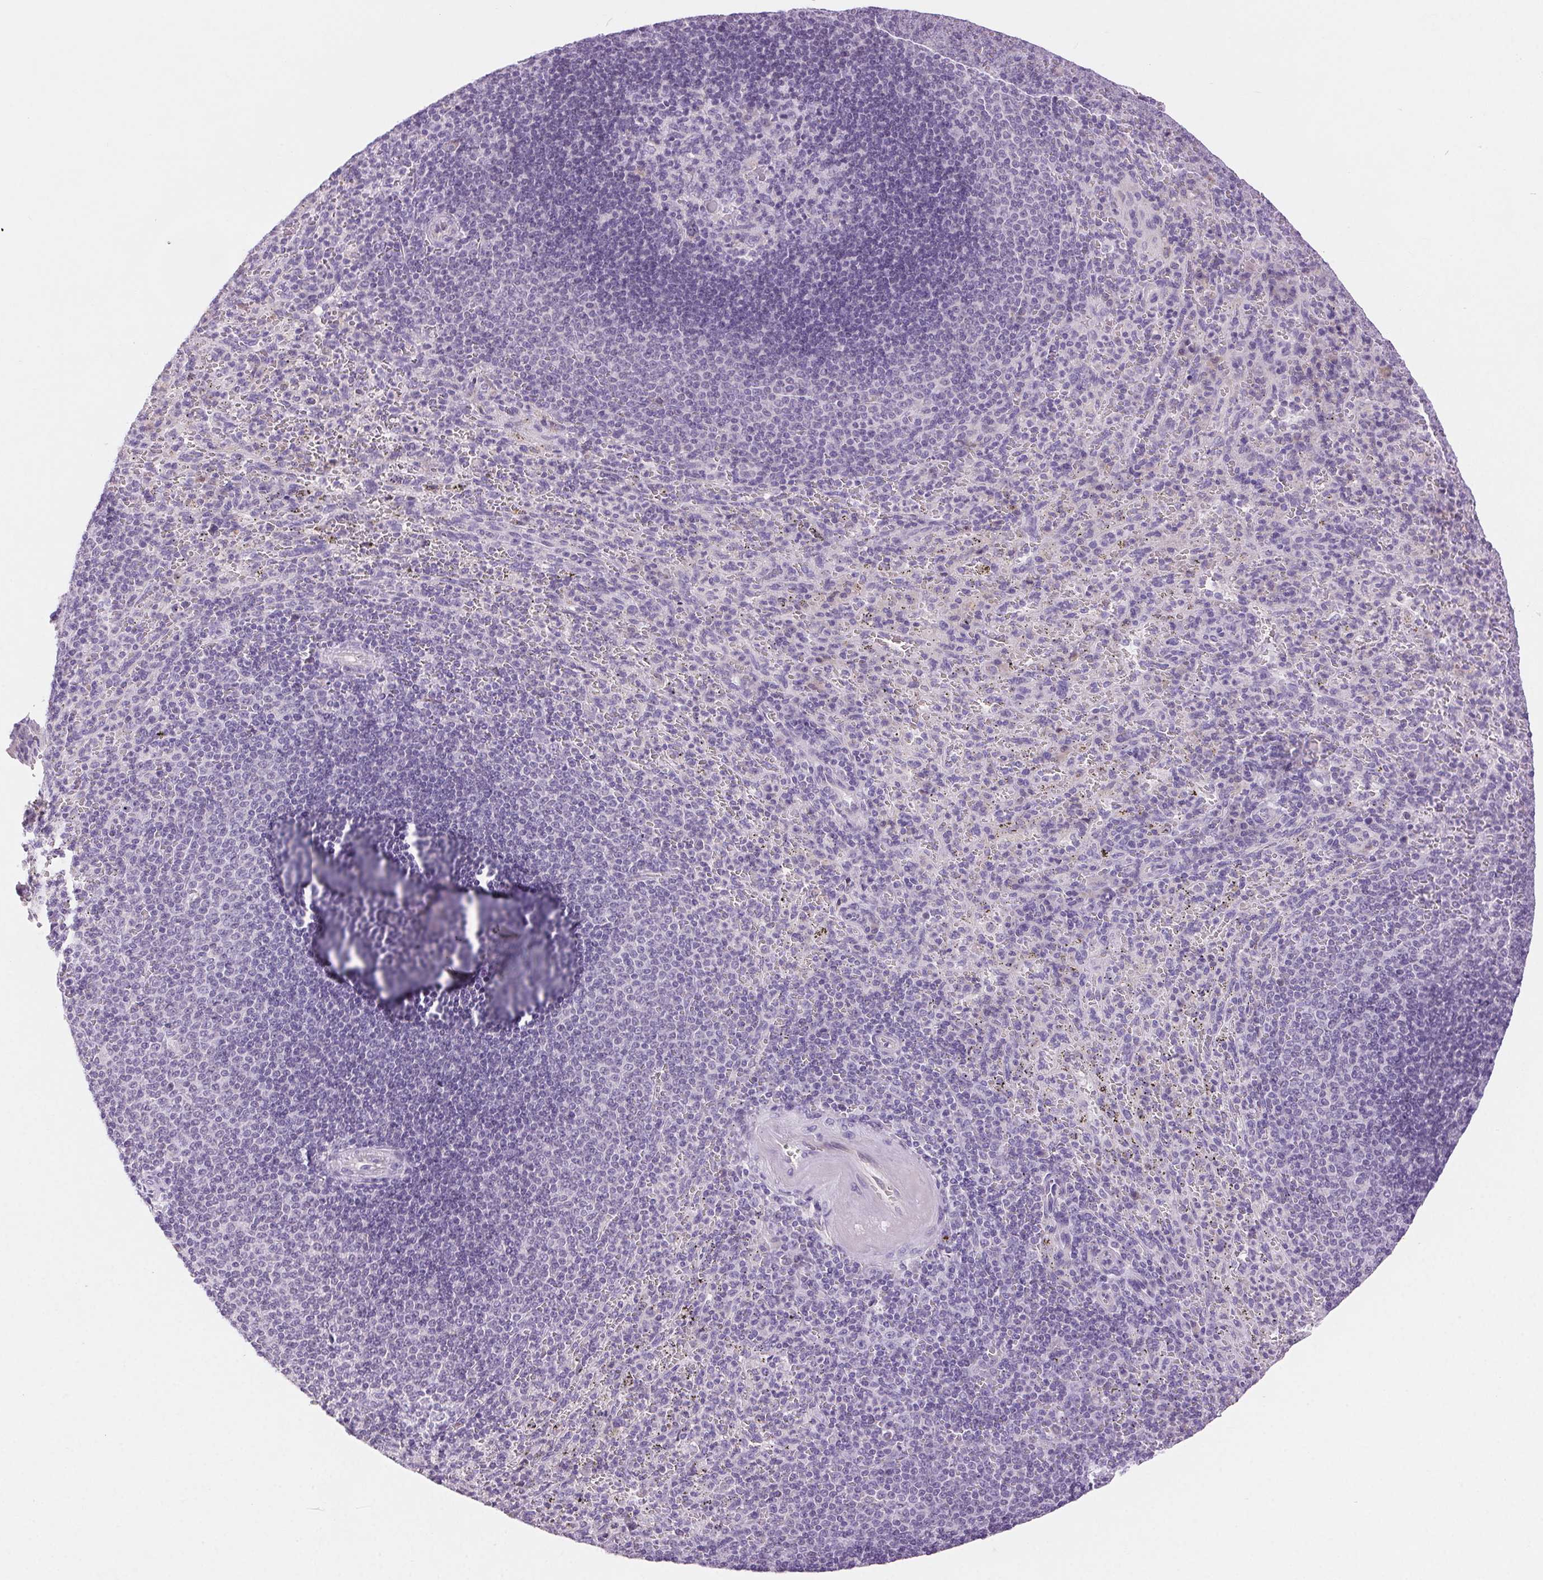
{"staining": {"intensity": "negative", "quantity": "none", "location": "none"}, "tissue": "spleen", "cell_type": "Cells in red pulp", "image_type": "normal", "snomed": [{"axis": "morphology", "description": "Normal tissue, NOS"}, {"axis": "topography", "description": "Spleen"}], "caption": "Immunohistochemical staining of benign human spleen demonstrates no significant expression in cells in red pulp.", "gene": "ARHGAP11B", "patient": {"sex": "male", "age": 57}}